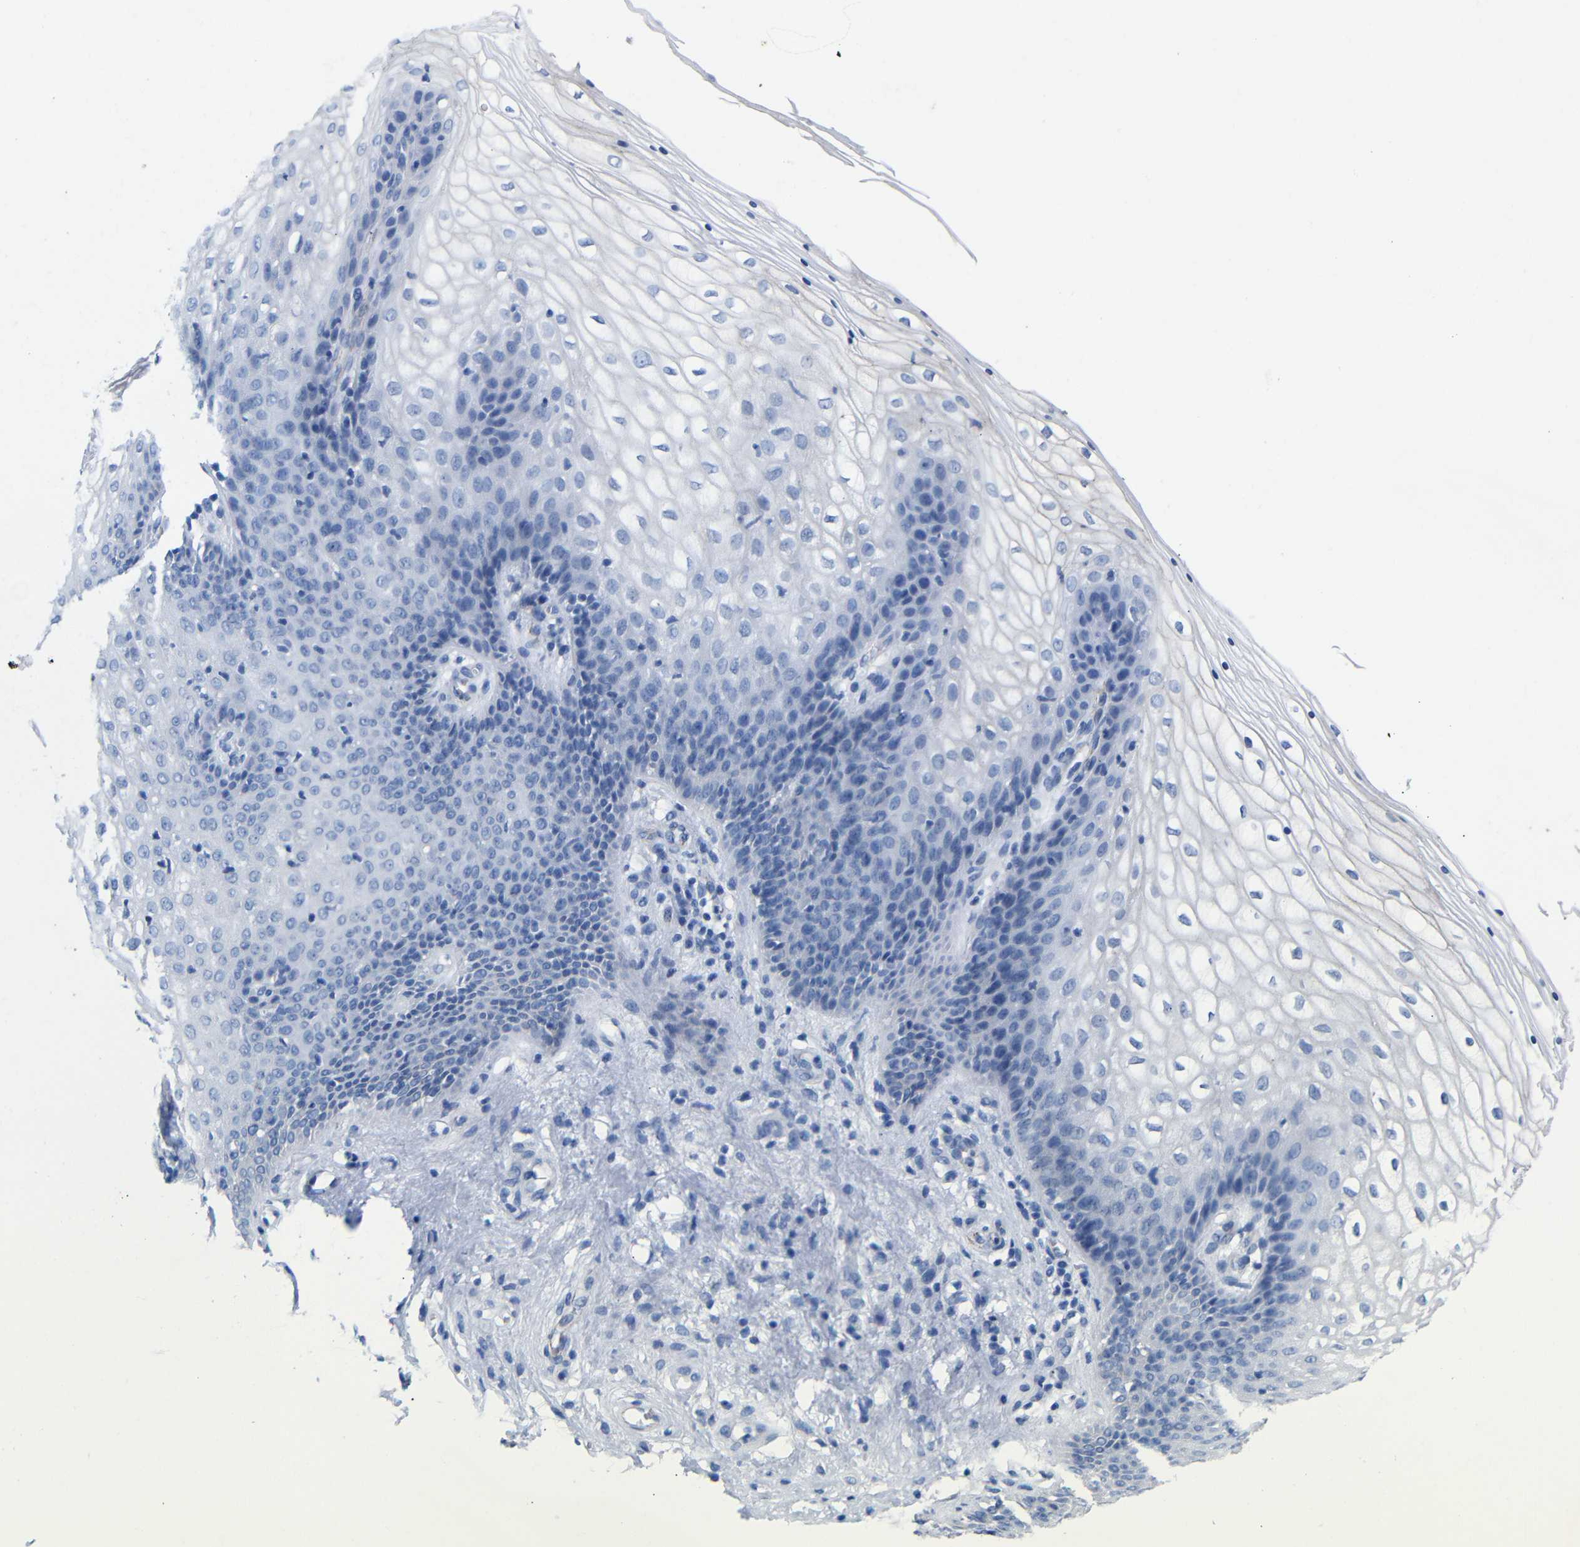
{"staining": {"intensity": "negative", "quantity": "none", "location": "none"}, "tissue": "vagina", "cell_type": "Squamous epithelial cells", "image_type": "normal", "snomed": [{"axis": "morphology", "description": "Normal tissue, NOS"}, {"axis": "topography", "description": "Vagina"}], "caption": "This is an immunohistochemistry (IHC) photomicrograph of benign human vagina. There is no expression in squamous epithelial cells.", "gene": "CGNL1", "patient": {"sex": "female", "age": 34}}